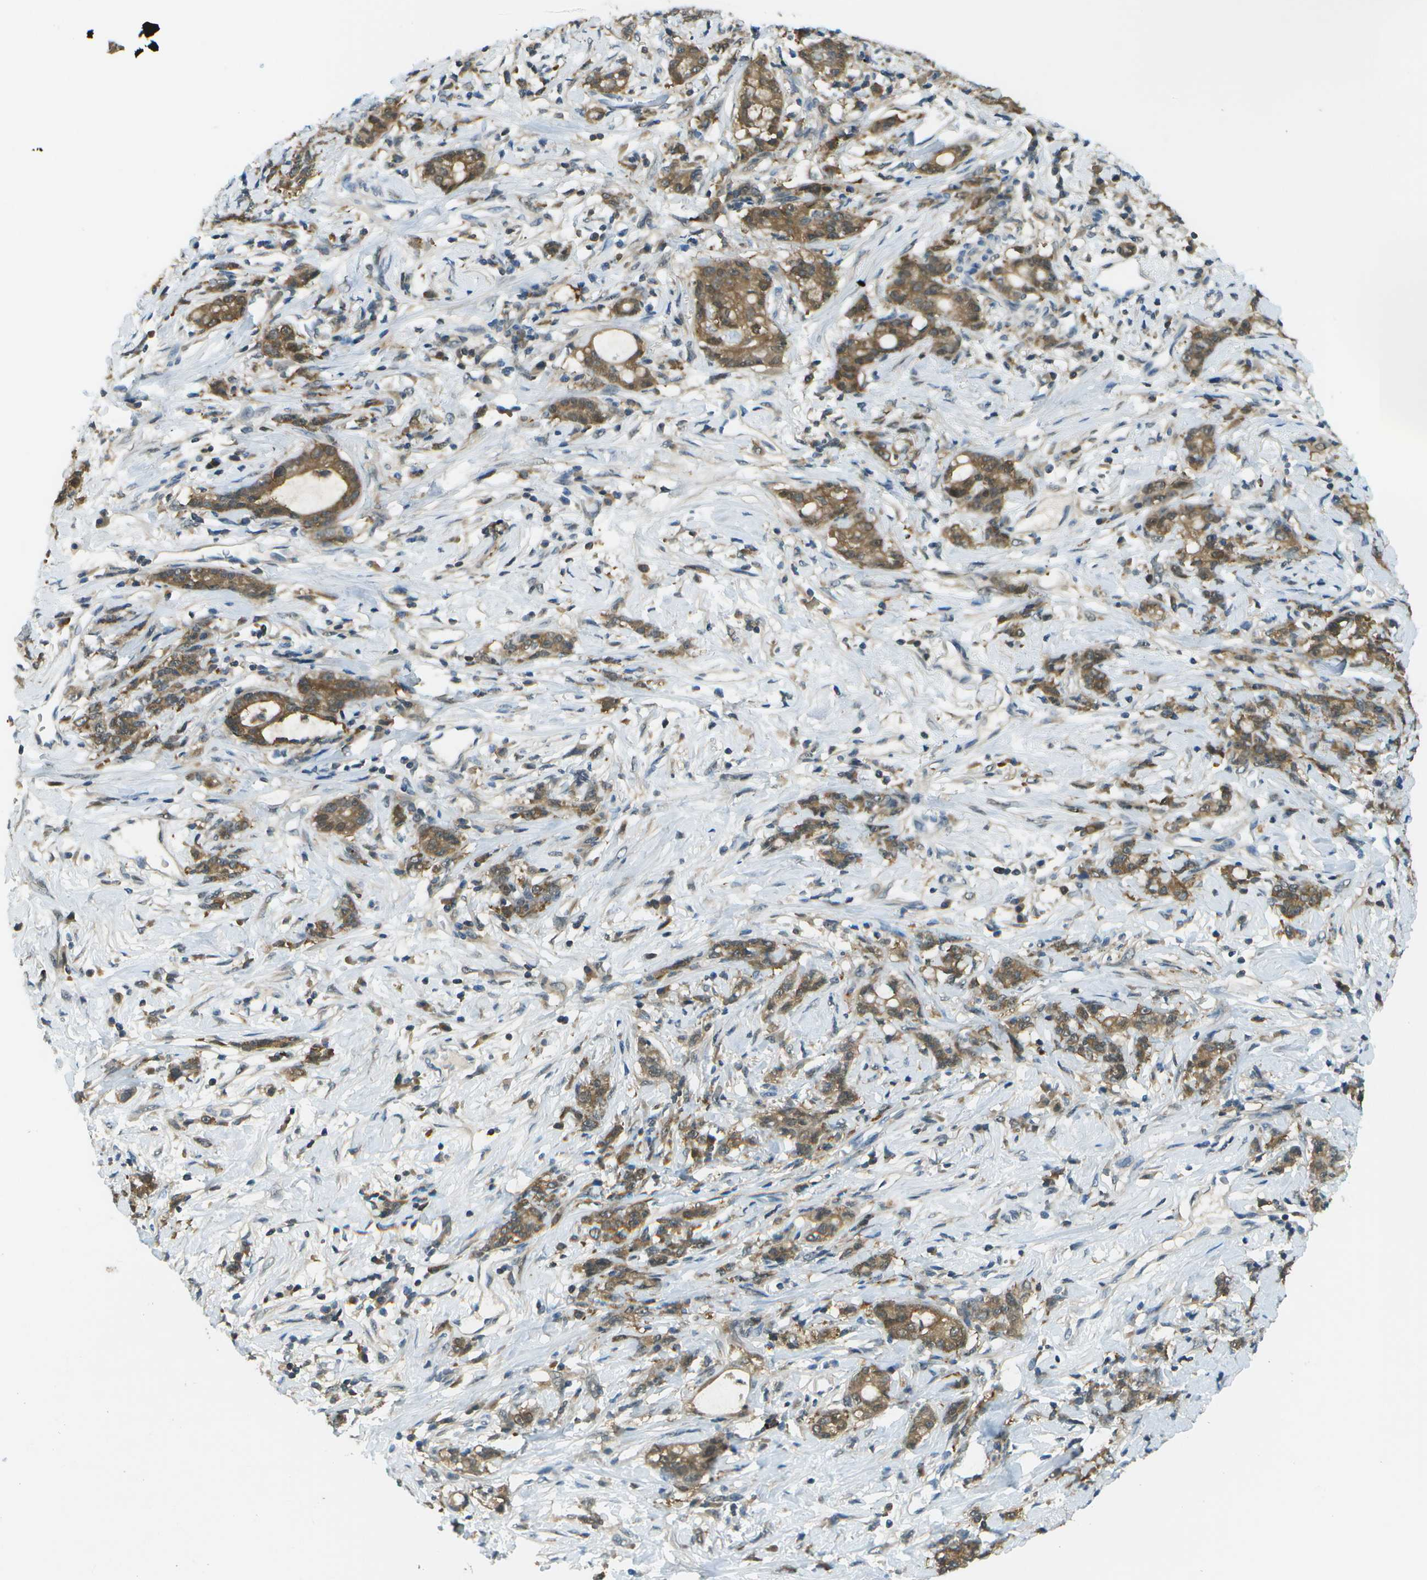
{"staining": {"intensity": "moderate", "quantity": ">75%", "location": "cytoplasmic/membranous"}, "tissue": "stomach cancer", "cell_type": "Tumor cells", "image_type": "cancer", "snomed": [{"axis": "morphology", "description": "Adenocarcinoma, NOS"}, {"axis": "topography", "description": "Stomach, lower"}], "caption": "Immunohistochemical staining of stomach cancer (adenocarcinoma) reveals medium levels of moderate cytoplasmic/membranous positivity in about >75% of tumor cells.", "gene": "CDH23", "patient": {"sex": "male", "age": 88}}